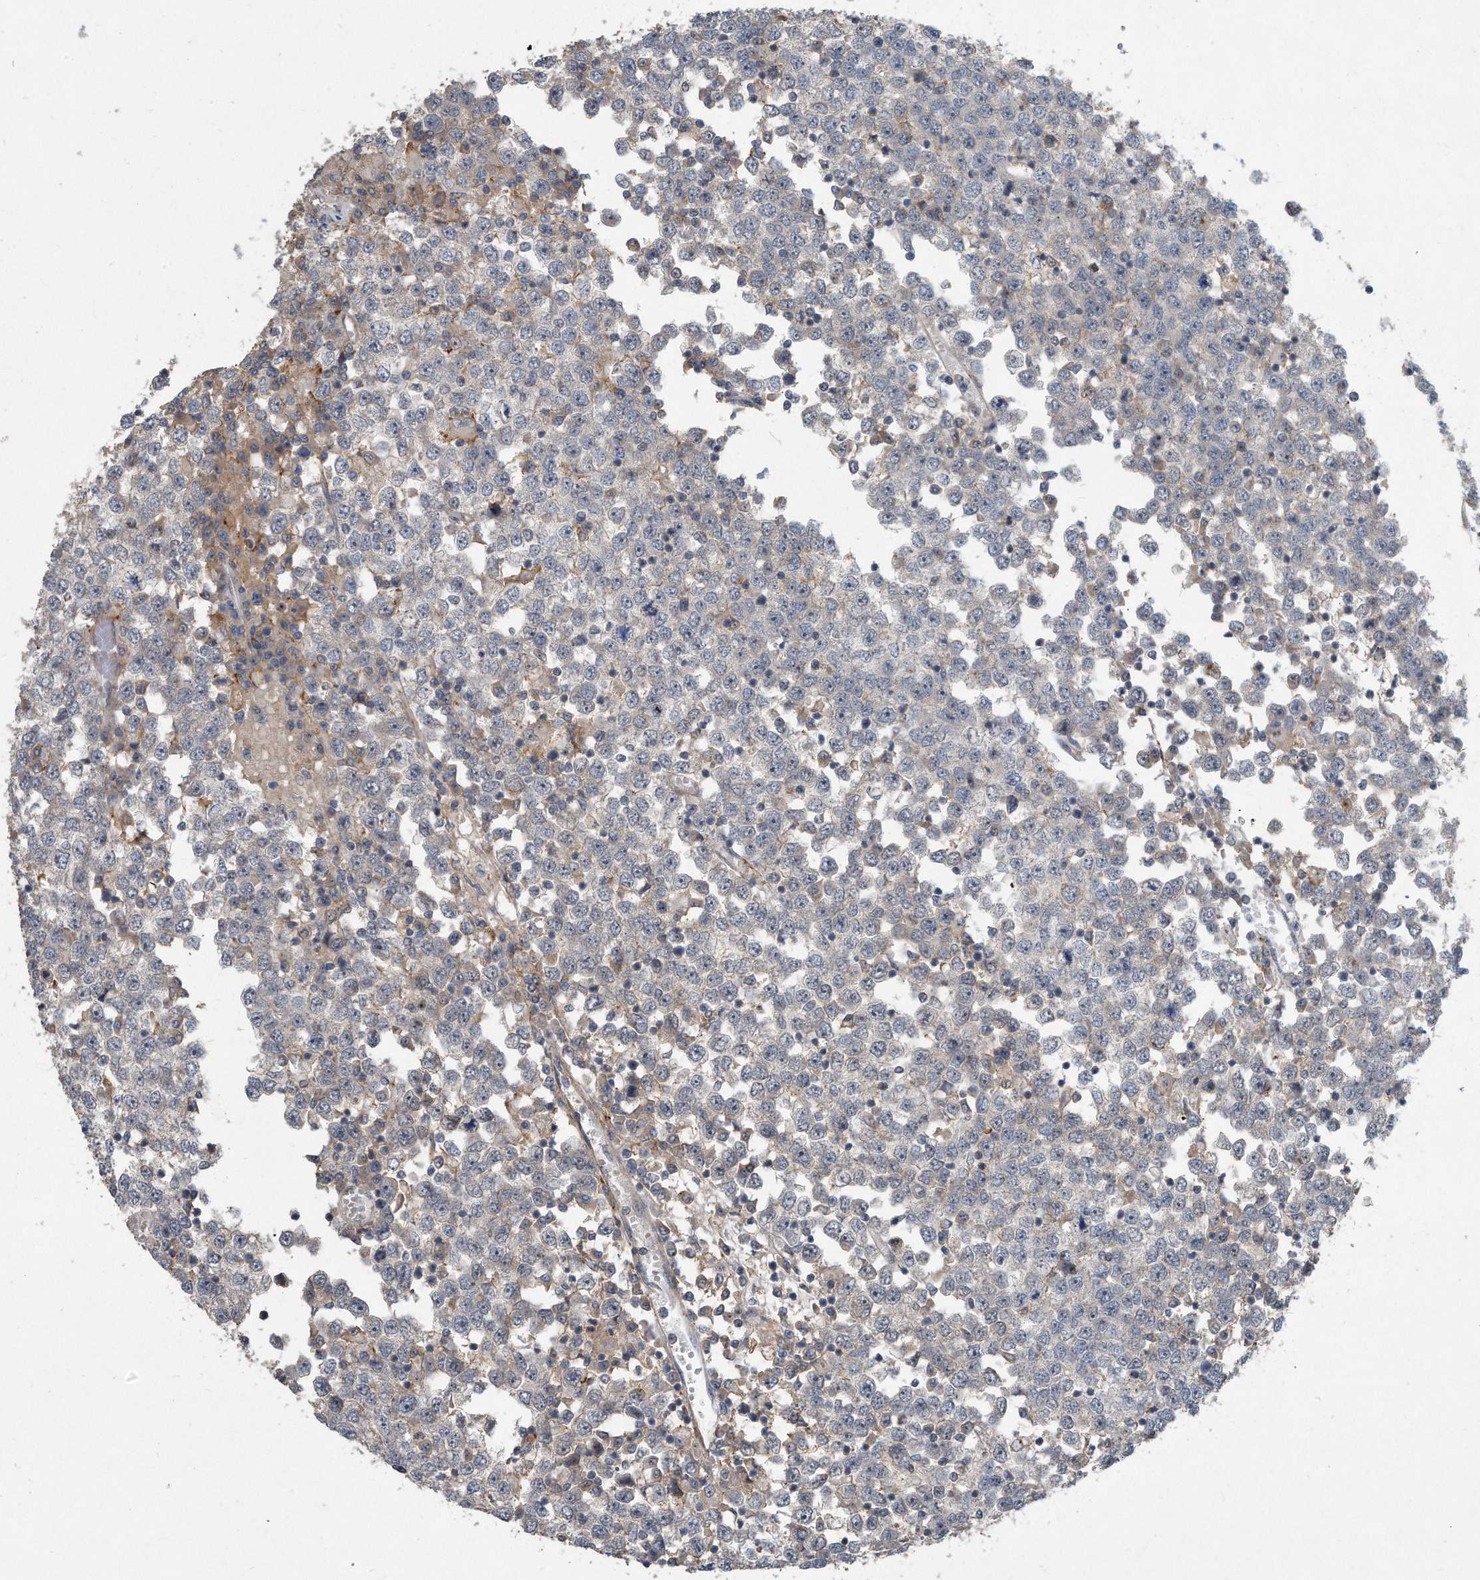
{"staining": {"intensity": "negative", "quantity": "none", "location": "none"}, "tissue": "testis cancer", "cell_type": "Tumor cells", "image_type": "cancer", "snomed": [{"axis": "morphology", "description": "Seminoma, NOS"}, {"axis": "topography", "description": "Testis"}], "caption": "An image of human seminoma (testis) is negative for staining in tumor cells.", "gene": "PGBD2", "patient": {"sex": "male", "age": 65}}